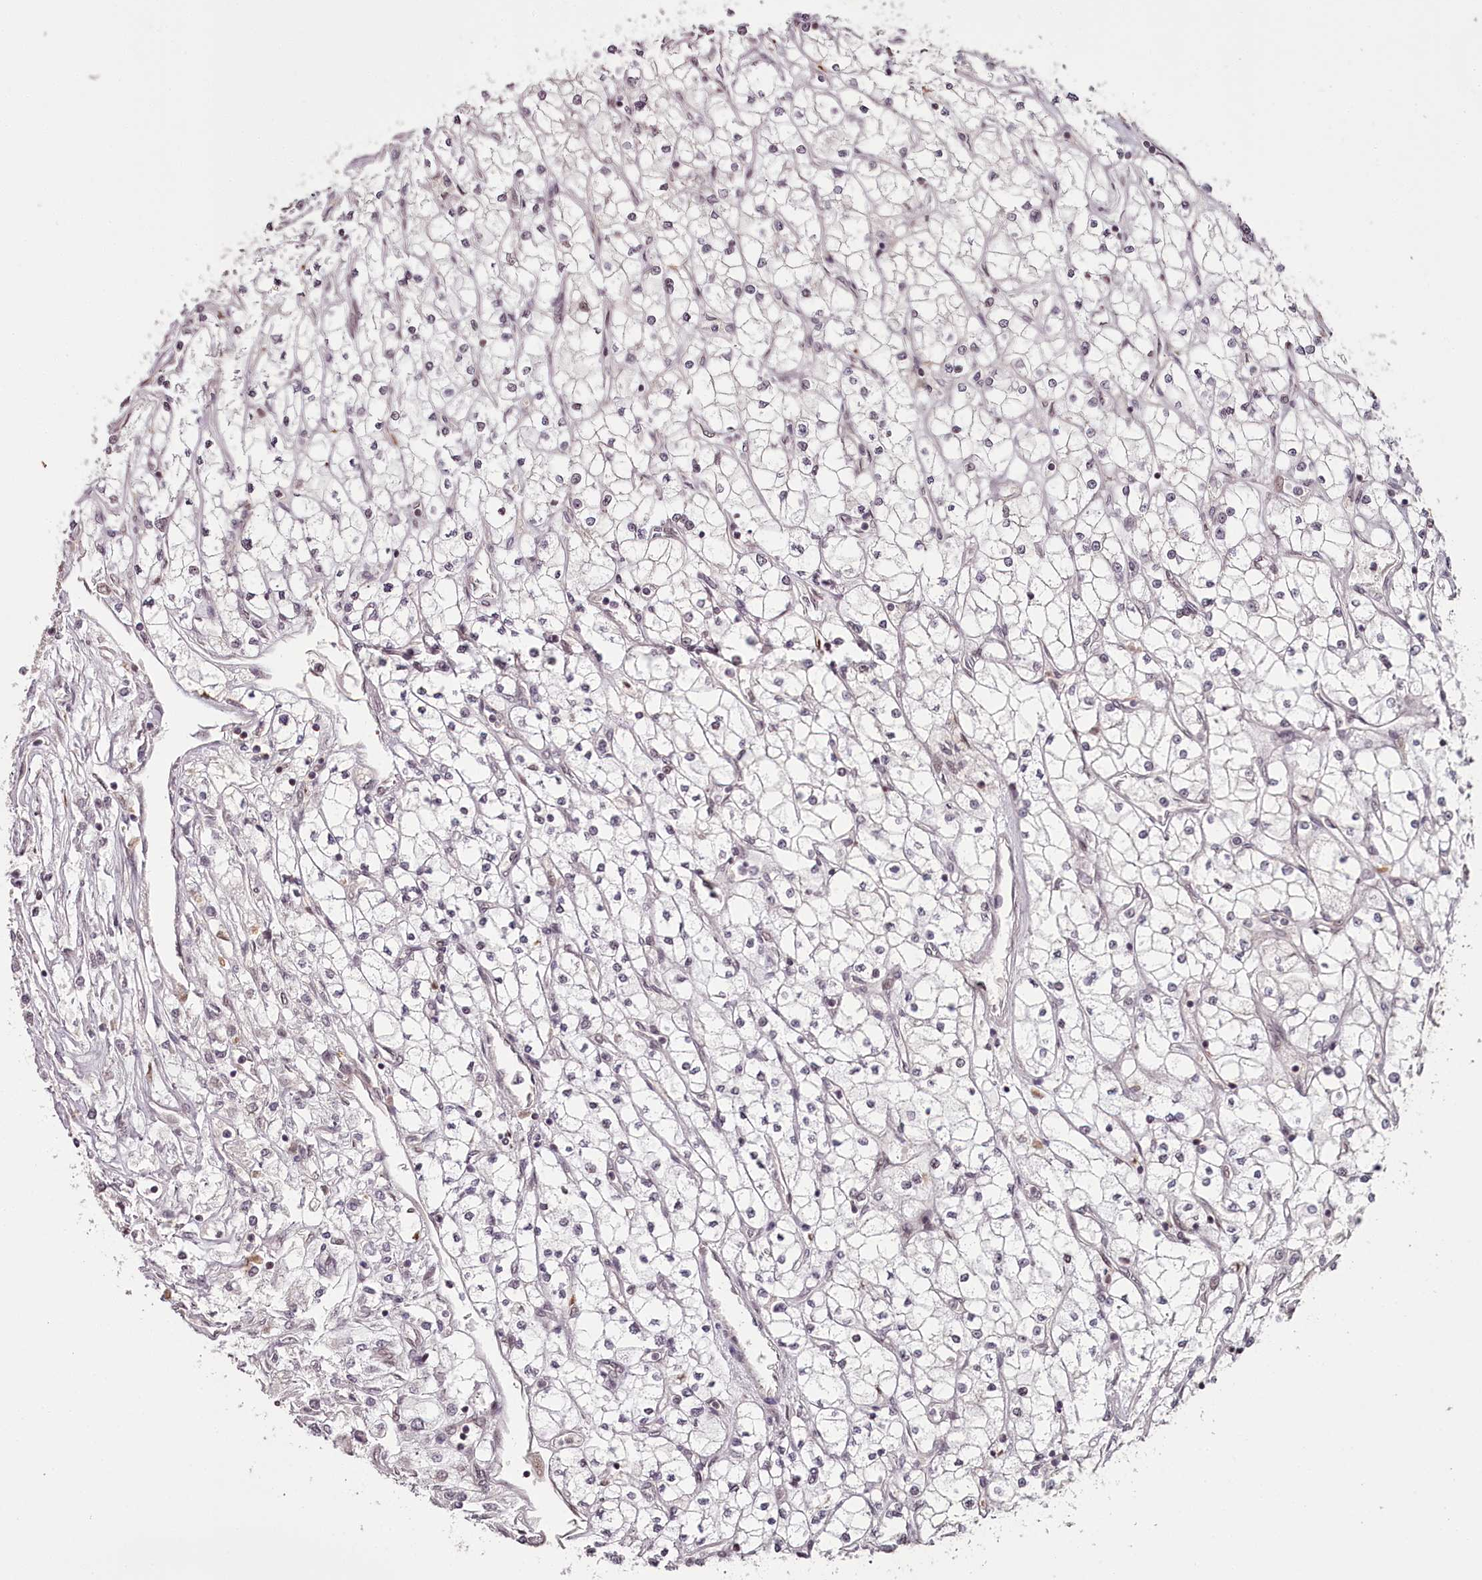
{"staining": {"intensity": "negative", "quantity": "none", "location": "none"}, "tissue": "renal cancer", "cell_type": "Tumor cells", "image_type": "cancer", "snomed": [{"axis": "morphology", "description": "Adenocarcinoma, NOS"}, {"axis": "topography", "description": "Kidney"}], "caption": "Tumor cells are negative for brown protein staining in renal cancer.", "gene": "THYN1", "patient": {"sex": "male", "age": 80}}